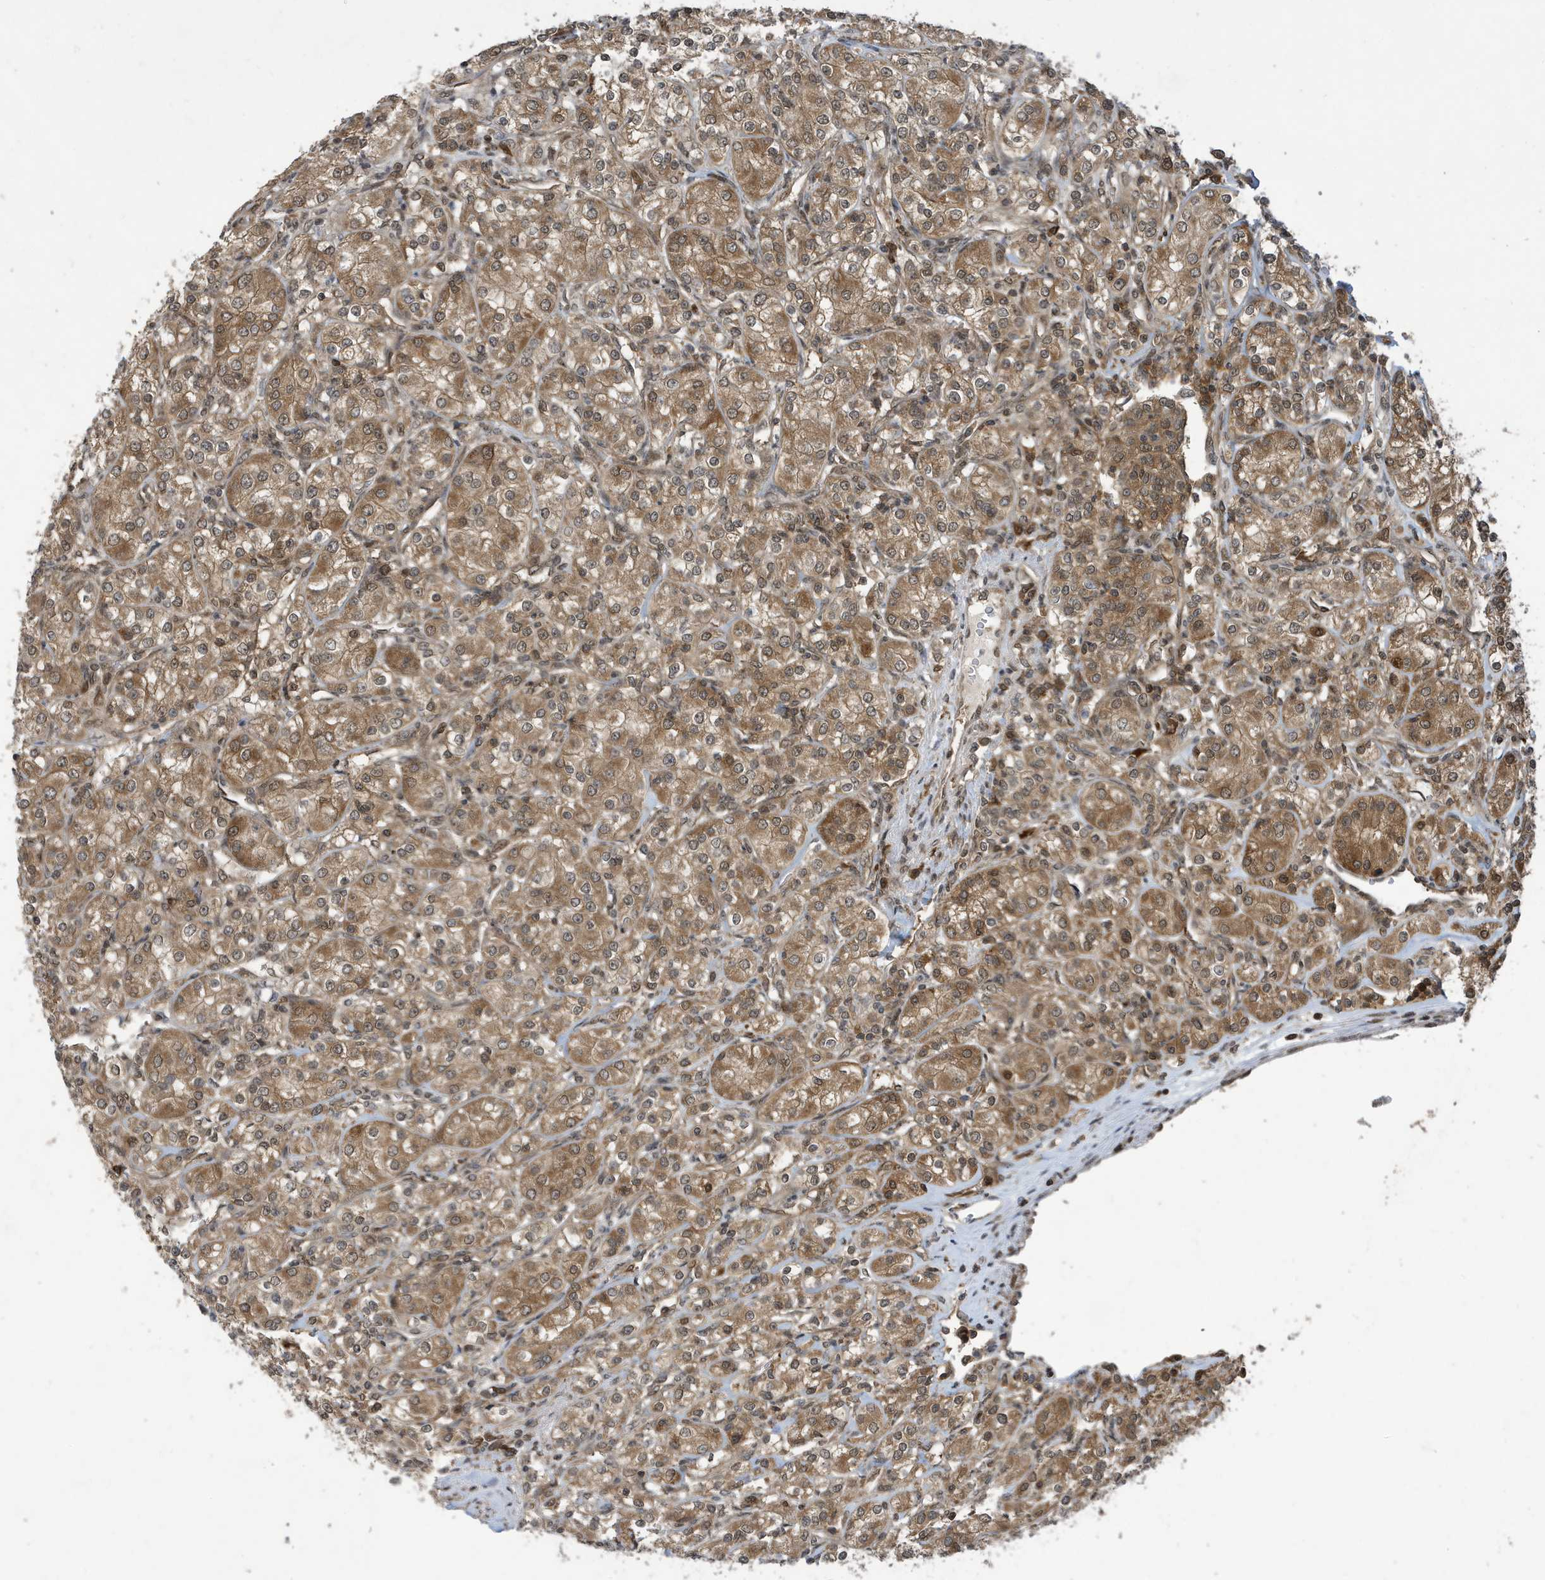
{"staining": {"intensity": "moderate", "quantity": ">75%", "location": "cytoplasmic/membranous"}, "tissue": "renal cancer", "cell_type": "Tumor cells", "image_type": "cancer", "snomed": [{"axis": "morphology", "description": "Adenocarcinoma, NOS"}, {"axis": "topography", "description": "Kidney"}], "caption": "Immunohistochemistry histopathology image of neoplastic tissue: human renal adenocarcinoma stained using immunohistochemistry exhibits medium levels of moderate protein expression localized specifically in the cytoplasmic/membranous of tumor cells, appearing as a cytoplasmic/membranous brown color.", "gene": "UBQLN1", "patient": {"sex": "male", "age": 77}}